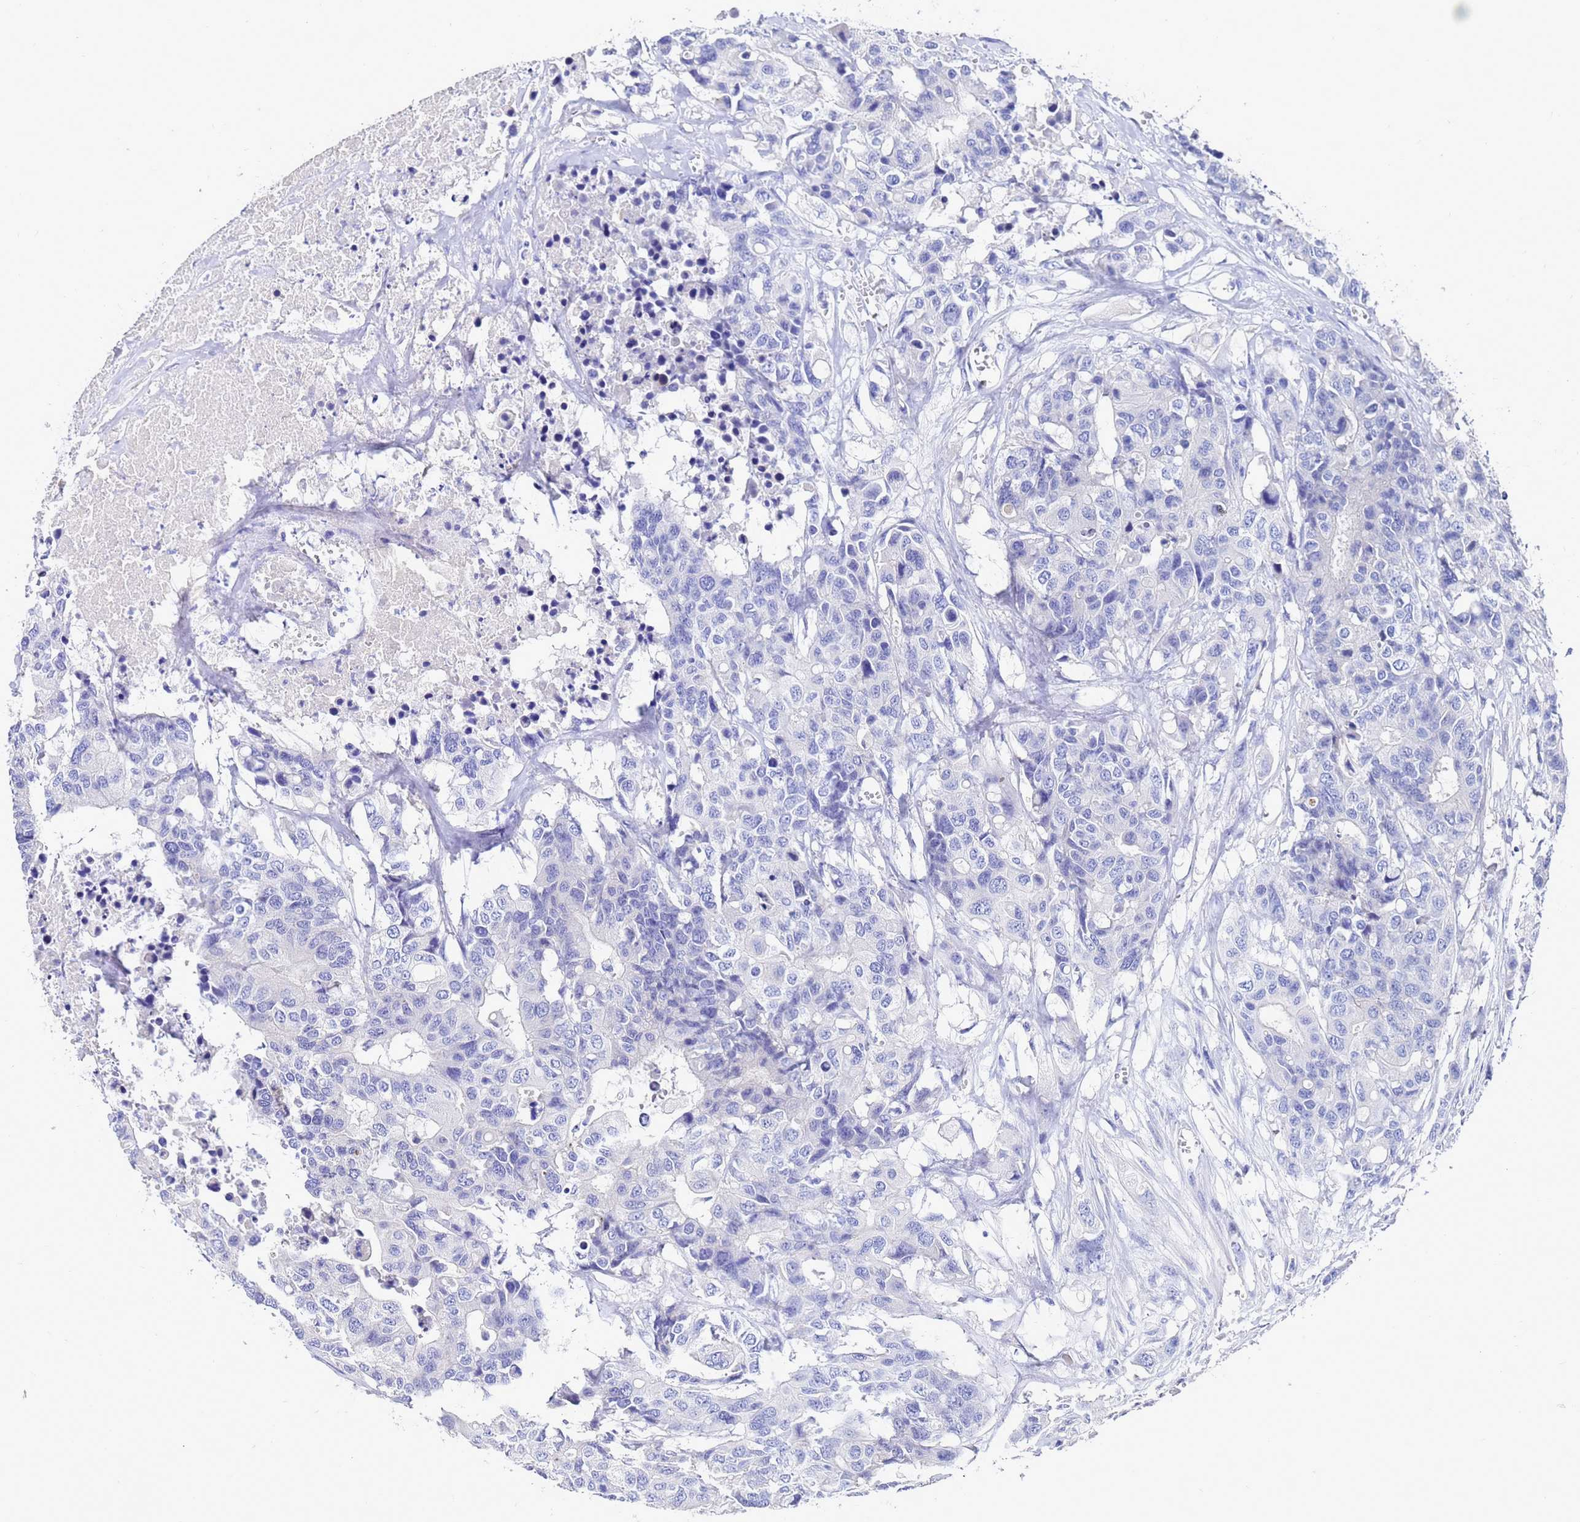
{"staining": {"intensity": "negative", "quantity": "none", "location": "none"}, "tissue": "colorectal cancer", "cell_type": "Tumor cells", "image_type": "cancer", "snomed": [{"axis": "morphology", "description": "Adenocarcinoma, NOS"}, {"axis": "topography", "description": "Colon"}], "caption": "Image shows no significant protein expression in tumor cells of colorectal adenocarcinoma. Brightfield microscopy of immunohistochemistry (IHC) stained with DAB (3,3'-diaminobenzidine) (brown) and hematoxylin (blue), captured at high magnification.", "gene": "C2orf72", "patient": {"sex": "male", "age": 77}}